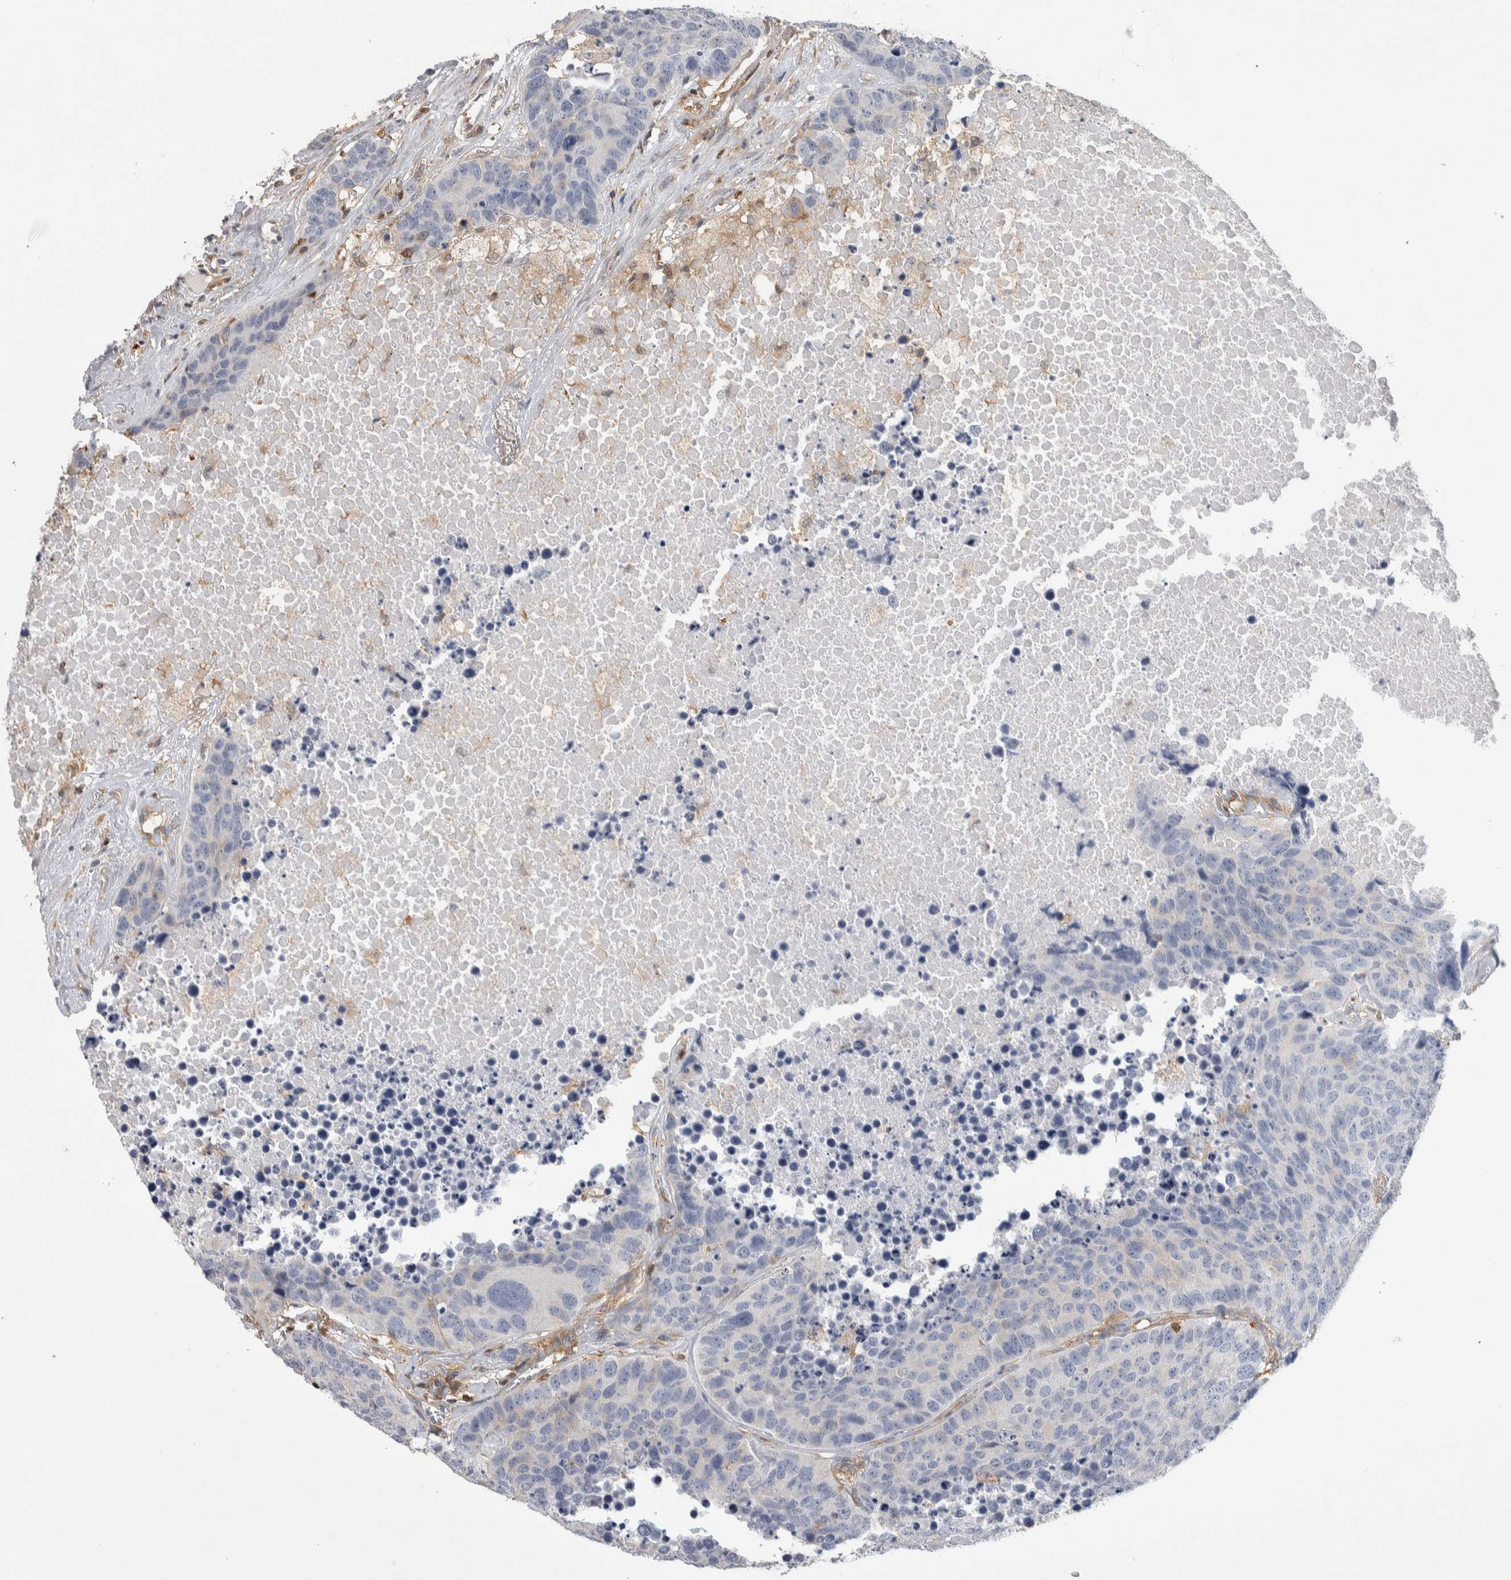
{"staining": {"intensity": "negative", "quantity": "none", "location": "none"}, "tissue": "carcinoid", "cell_type": "Tumor cells", "image_type": "cancer", "snomed": [{"axis": "morphology", "description": "Carcinoid, malignant, NOS"}, {"axis": "topography", "description": "Lung"}], "caption": "DAB immunohistochemical staining of carcinoid demonstrates no significant expression in tumor cells.", "gene": "NFKB2", "patient": {"sex": "male", "age": 60}}